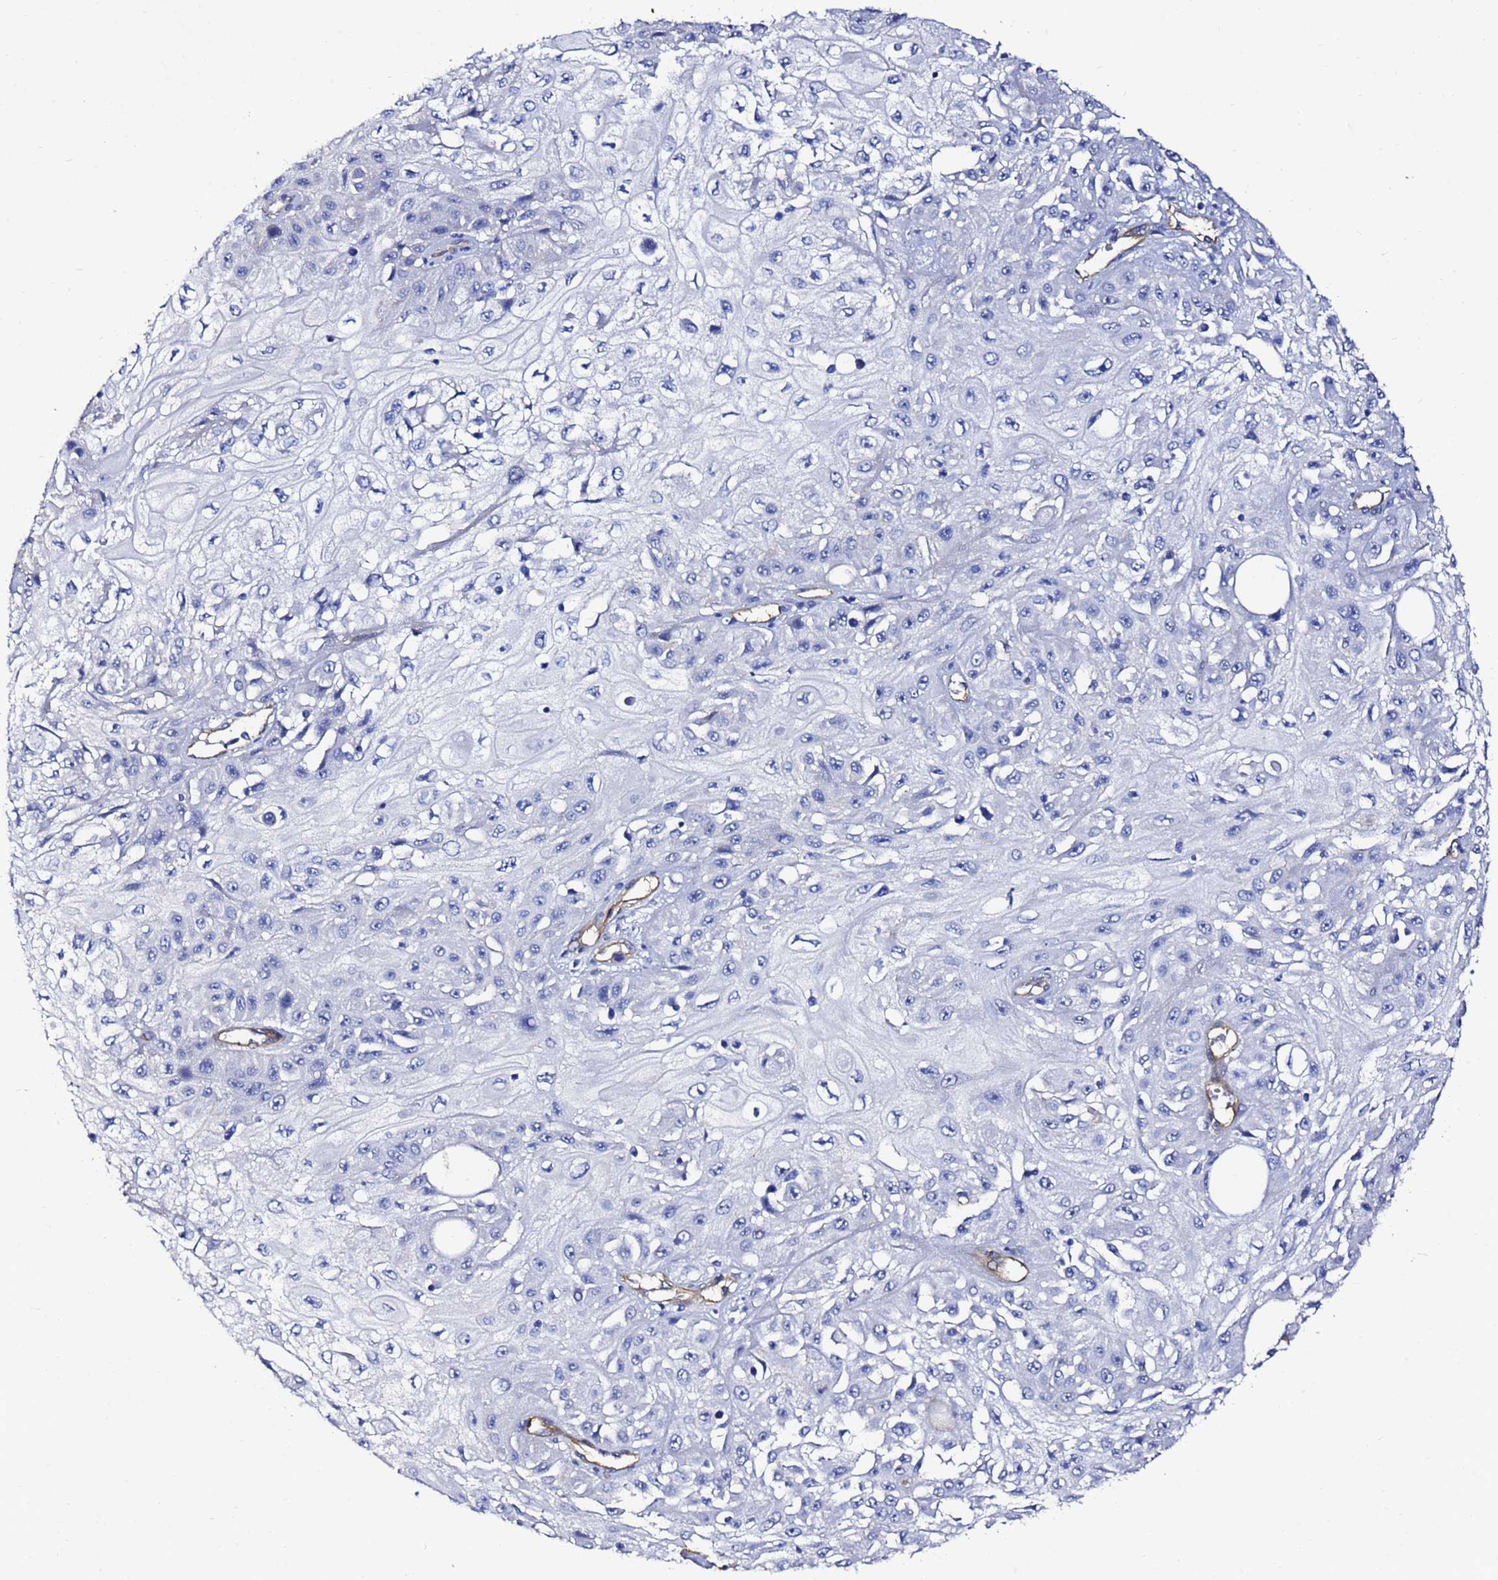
{"staining": {"intensity": "negative", "quantity": "none", "location": "none"}, "tissue": "skin cancer", "cell_type": "Tumor cells", "image_type": "cancer", "snomed": [{"axis": "morphology", "description": "Squamous cell carcinoma, NOS"}, {"axis": "morphology", "description": "Squamous cell carcinoma, metastatic, NOS"}, {"axis": "topography", "description": "Skin"}, {"axis": "topography", "description": "Lymph node"}], "caption": "The image exhibits no staining of tumor cells in squamous cell carcinoma (skin).", "gene": "DEFB104A", "patient": {"sex": "male", "age": 75}}